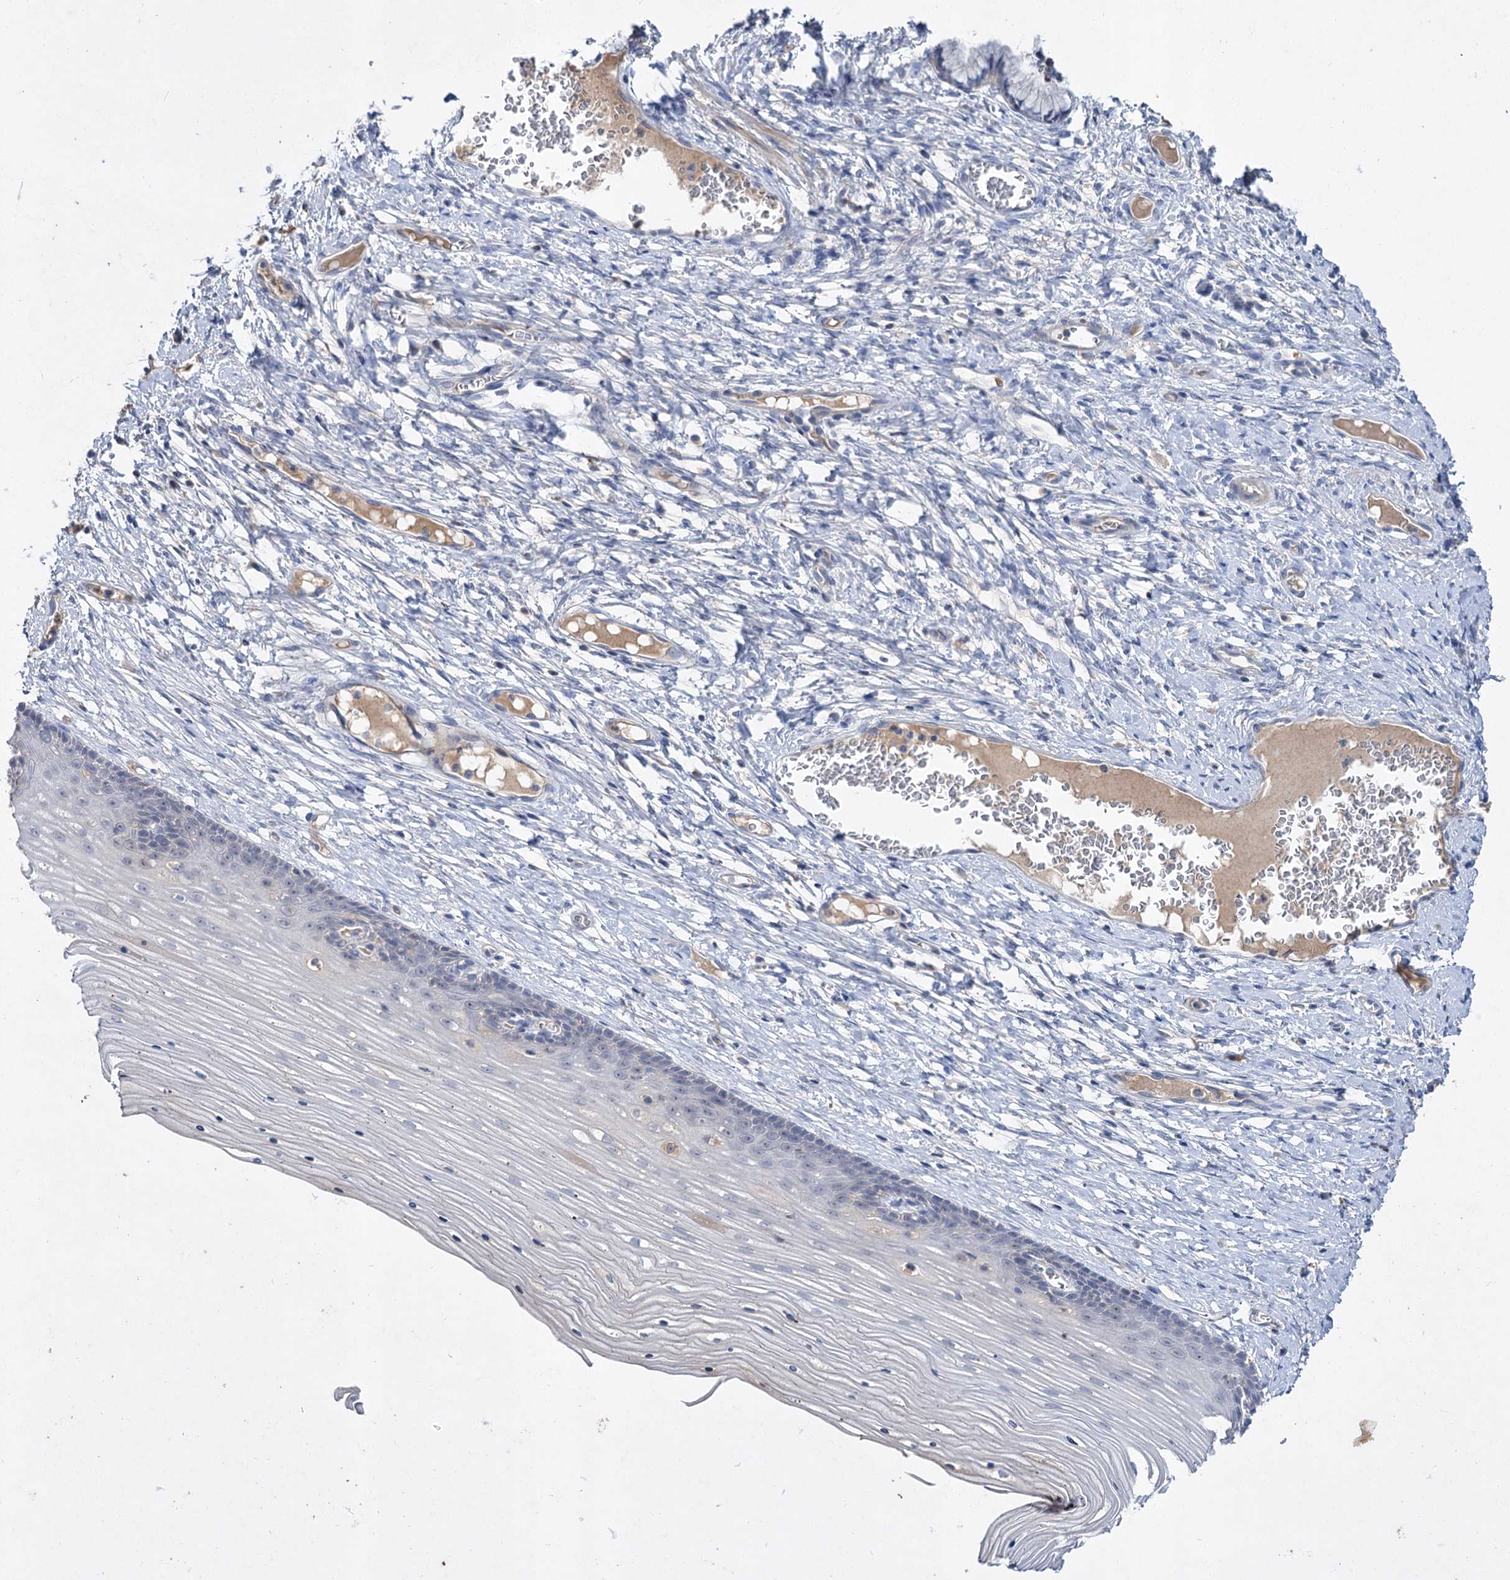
{"staining": {"intensity": "negative", "quantity": "none", "location": "none"}, "tissue": "cervix", "cell_type": "Glandular cells", "image_type": "normal", "snomed": [{"axis": "morphology", "description": "Normal tissue, NOS"}, {"axis": "topography", "description": "Cervix"}], "caption": "The image reveals no staining of glandular cells in benign cervix.", "gene": "ATP4A", "patient": {"sex": "female", "age": 42}}